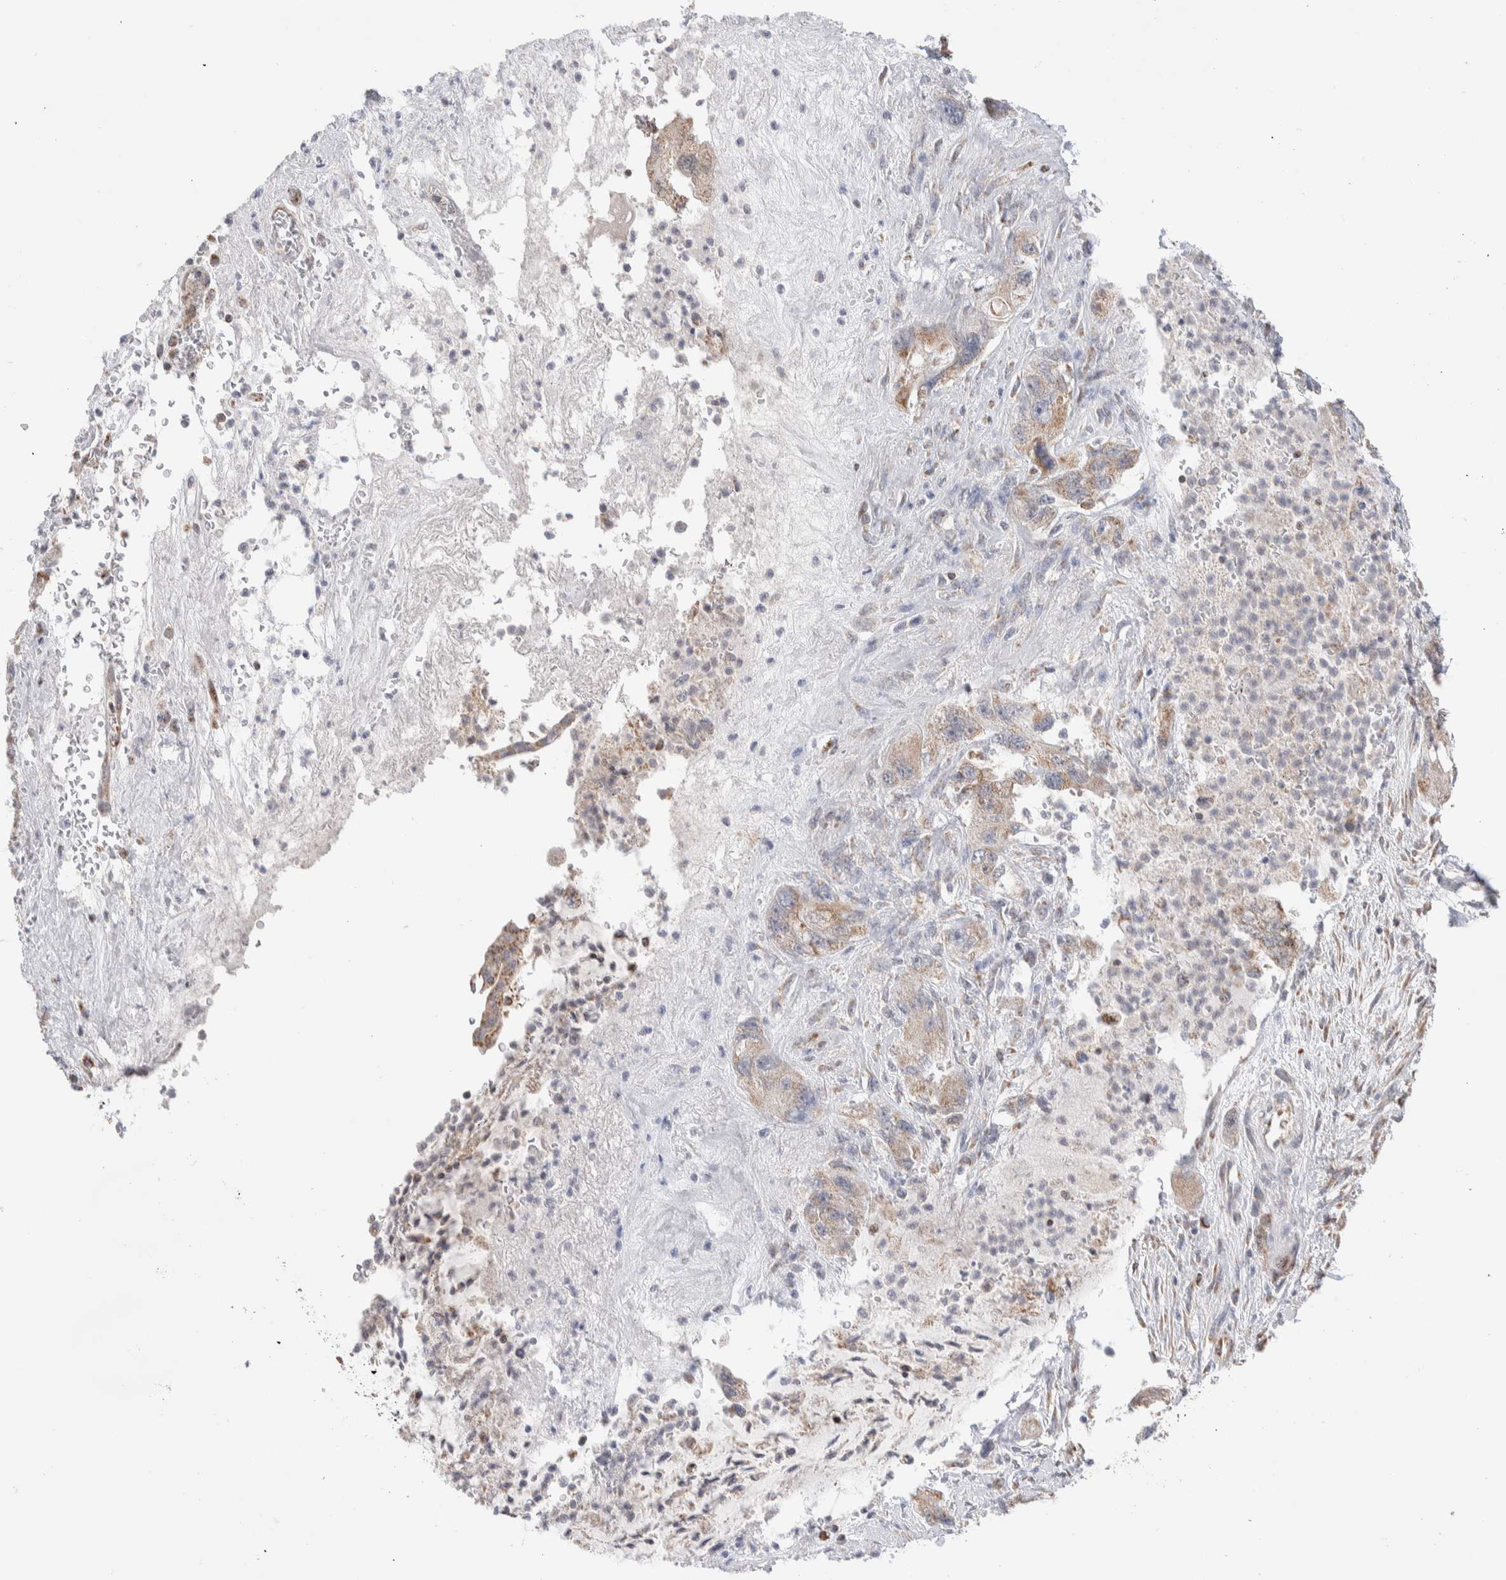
{"staining": {"intensity": "weak", "quantity": ">75%", "location": "cytoplasmic/membranous"}, "tissue": "pancreatic cancer", "cell_type": "Tumor cells", "image_type": "cancer", "snomed": [{"axis": "morphology", "description": "Adenocarcinoma, NOS"}, {"axis": "topography", "description": "Pancreas"}], "caption": "Immunohistochemistry image of adenocarcinoma (pancreatic) stained for a protein (brown), which exhibits low levels of weak cytoplasmic/membranous staining in approximately >75% of tumor cells.", "gene": "ZNF695", "patient": {"sex": "female", "age": 73}}